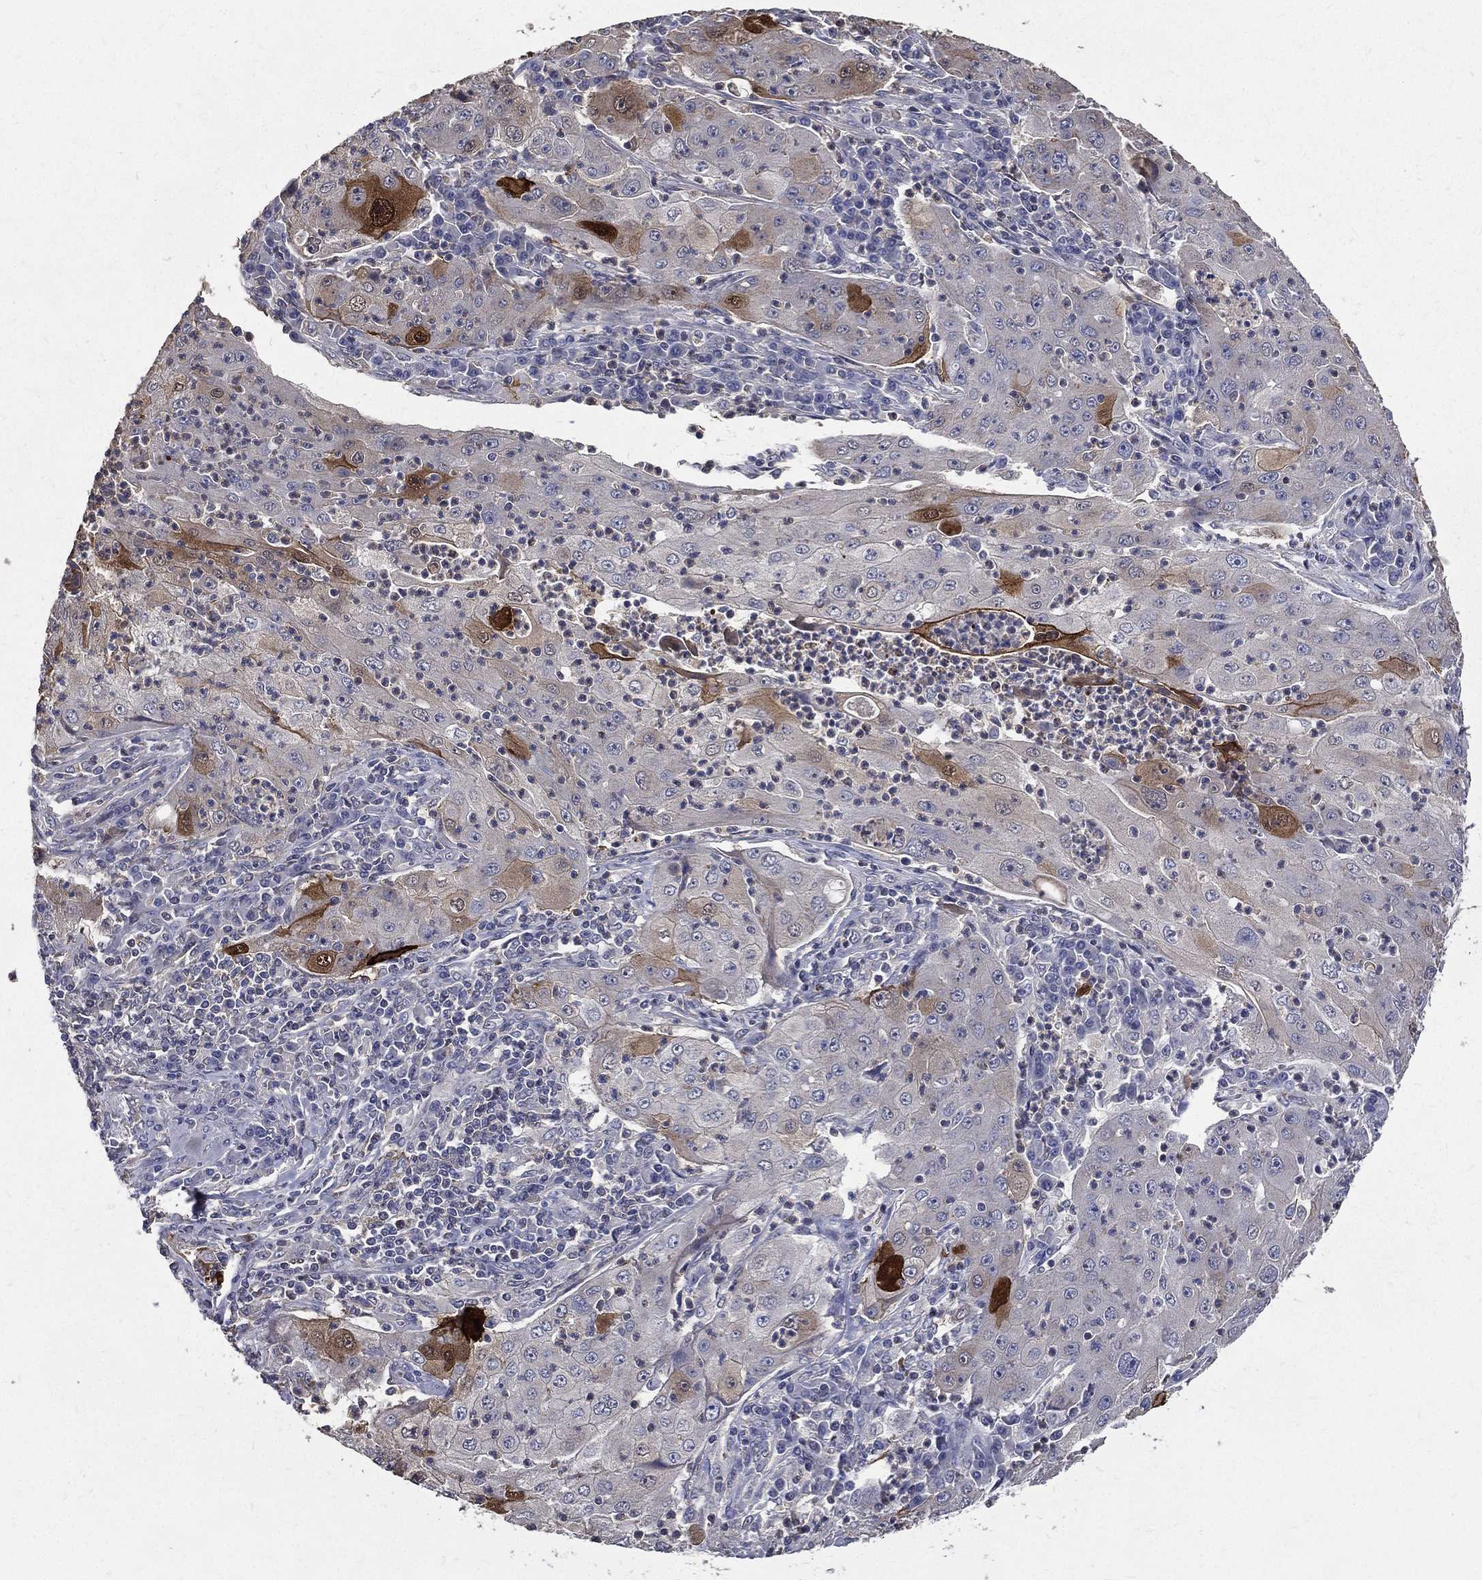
{"staining": {"intensity": "strong", "quantity": "<25%", "location": "cytoplasmic/membranous"}, "tissue": "lung cancer", "cell_type": "Tumor cells", "image_type": "cancer", "snomed": [{"axis": "morphology", "description": "Squamous cell carcinoma, NOS"}, {"axis": "topography", "description": "Lung"}], "caption": "A brown stain highlights strong cytoplasmic/membranous expression of a protein in lung squamous cell carcinoma tumor cells. The protein of interest is shown in brown color, while the nuclei are stained blue.", "gene": "SERPINB2", "patient": {"sex": "female", "age": 59}}